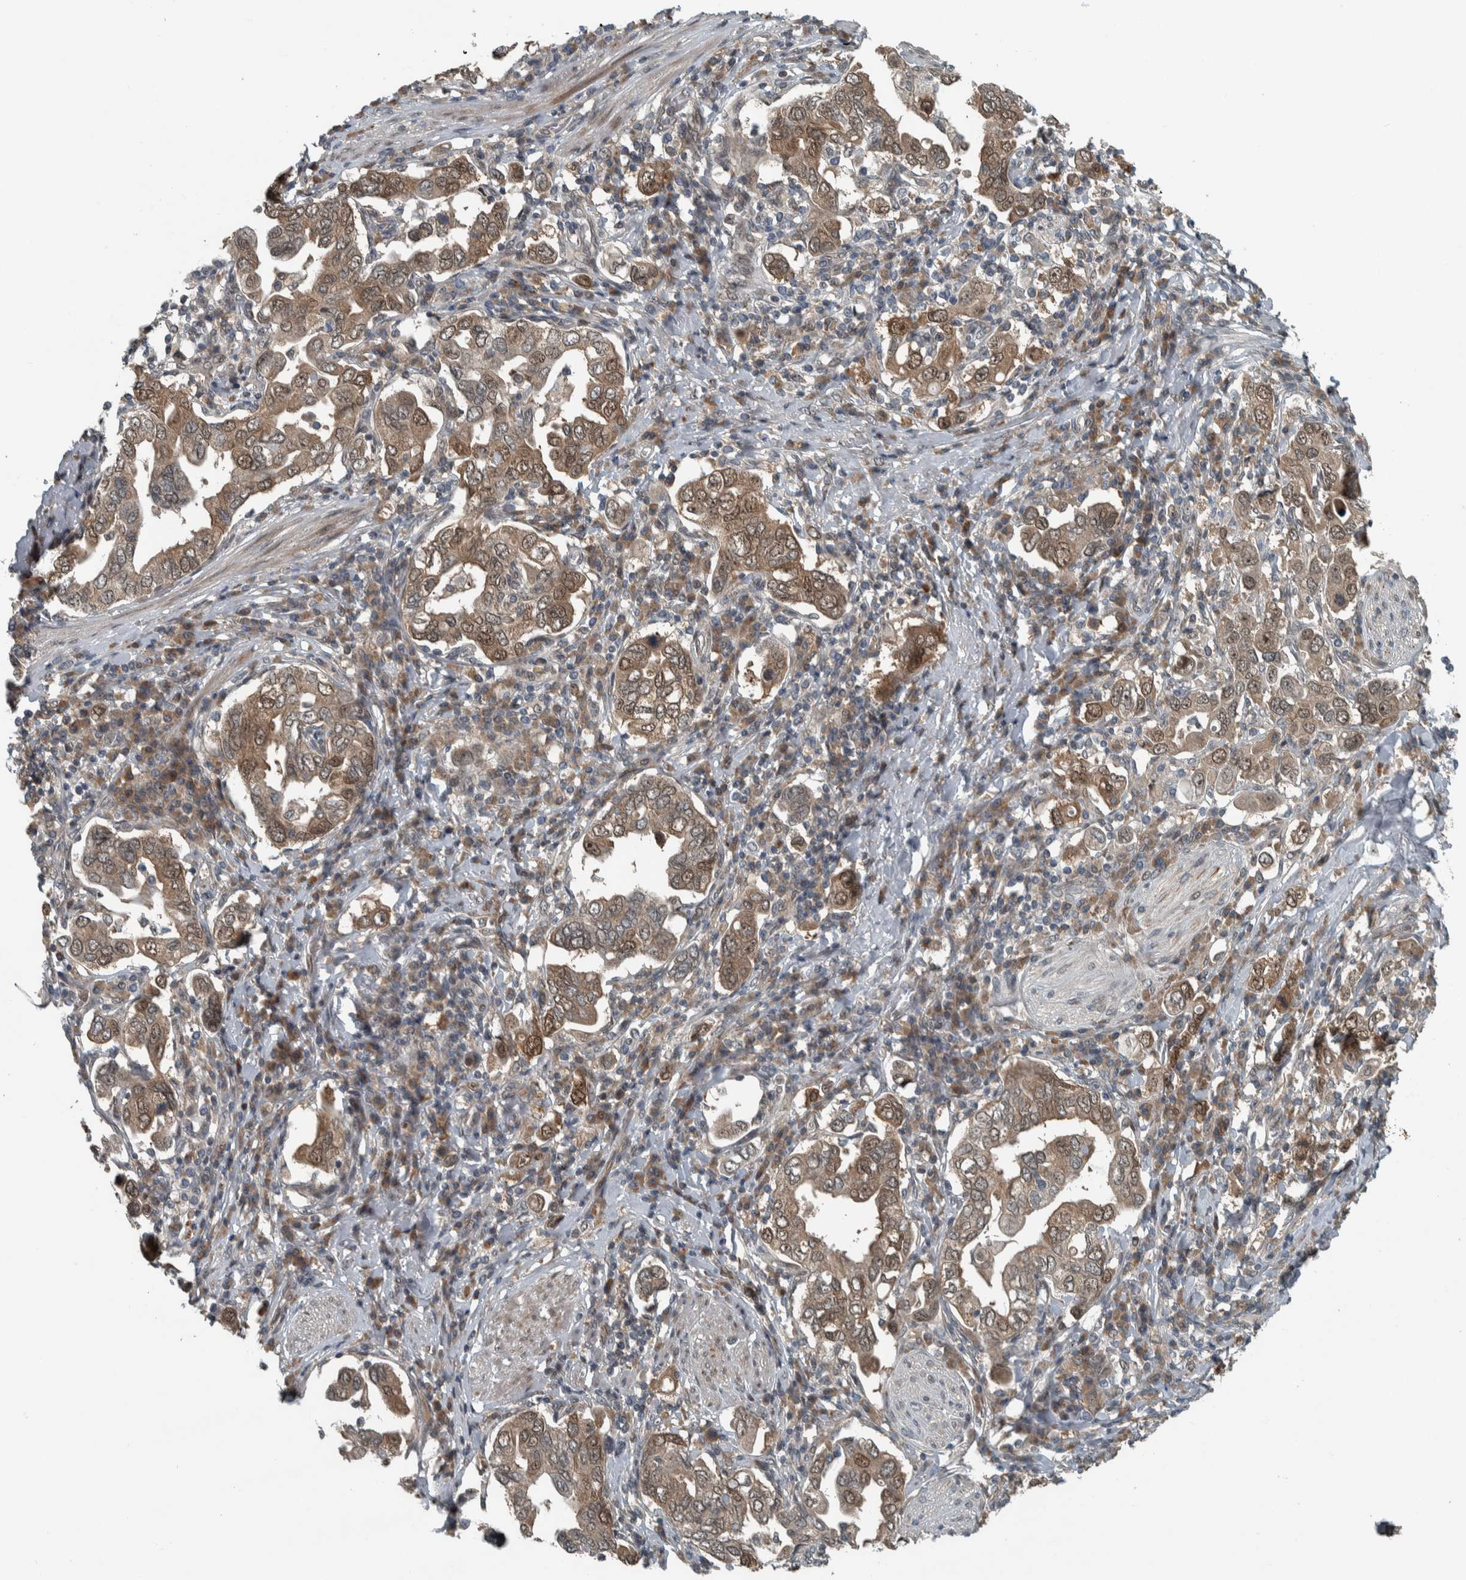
{"staining": {"intensity": "moderate", "quantity": ">75%", "location": "cytoplasmic/membranous,nuclear"}, "tissue": "stomach cancer", "cell_type": "Tumor cells", "image_type": "cancer", "snomed": [{"axis": "morphology", "description": "Adenocarcinoma, NOS"}, {"axis": "topography", "description": "Stomach, upper"}], "caption": "Immunohistochemistry (IHC) histopathology image of stomach cancer stained for a protein (brown), which demonstrates medium levels of moderate cytoplasmic/membranous and nuclear positivity in about >75% of tumor cells.", "gene": "XPO5", "patient": {"sex": "male", "age": 62}}